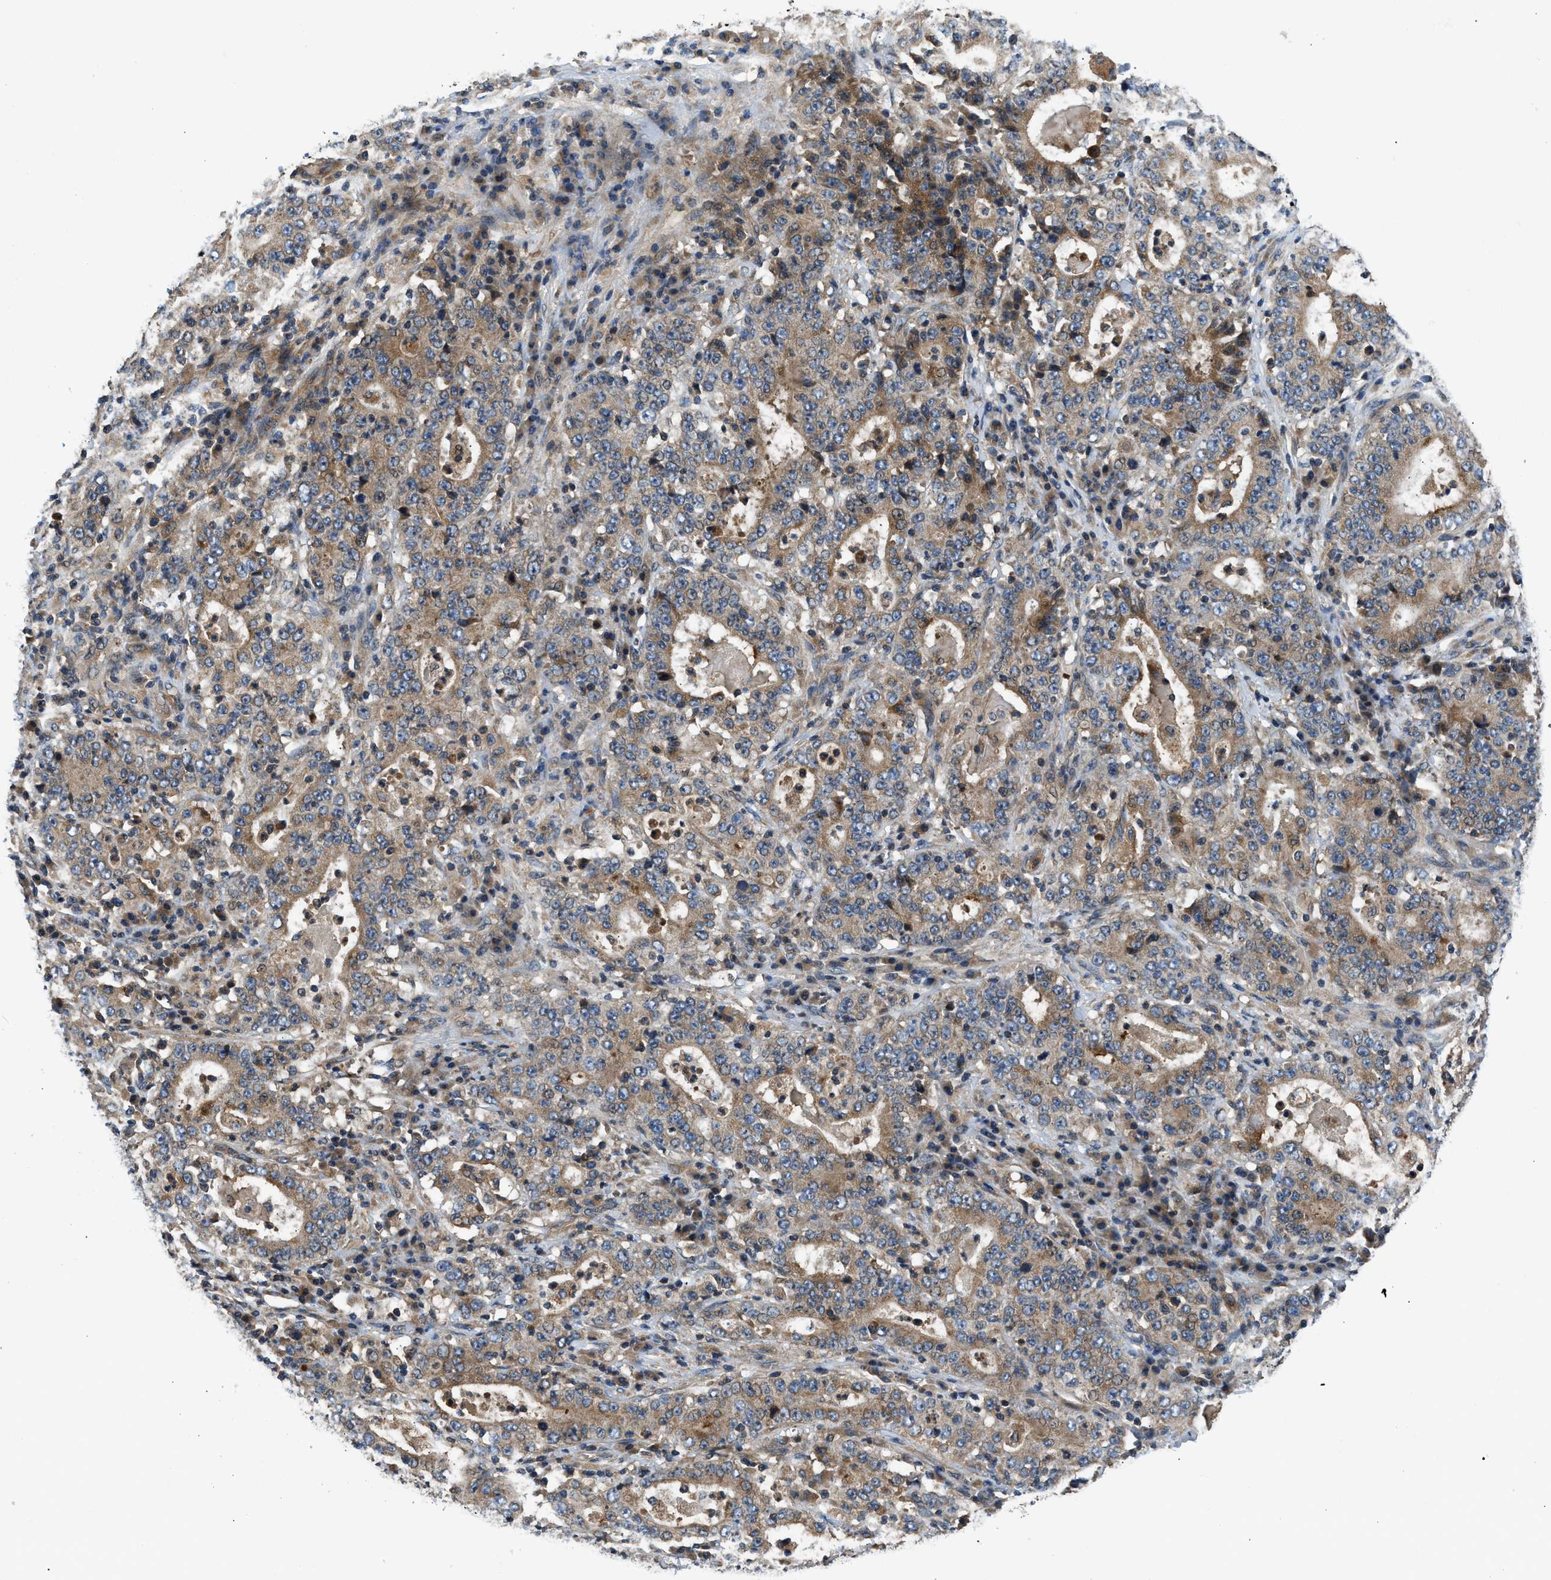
{"staining": {"intensity": "moderate", "quantity": ">75%", "location": "cytoplasmic/membranous"}, "tissue": "stomach cancer", "cell_type": "Tumor cells", "image_type": "cancer", "snomed": [{"axis": "morphology", "description": "Normal tissue, NOS"}, {"axis": "morphology", "description": "Adenocarcinoma, NOS"}, {"axis": "topography", "description": "Stomach, upper"}, {"axis": "topography", "description": "Stomach"}], "caption": "Brown immunohistochemical staining in human stomach cancer shows moderate cytoplasmic/membranous positivity in approximately >75% of tumor cells.", "gene": "IL3RA", "patient": {"sex": "male", "age": 59}}